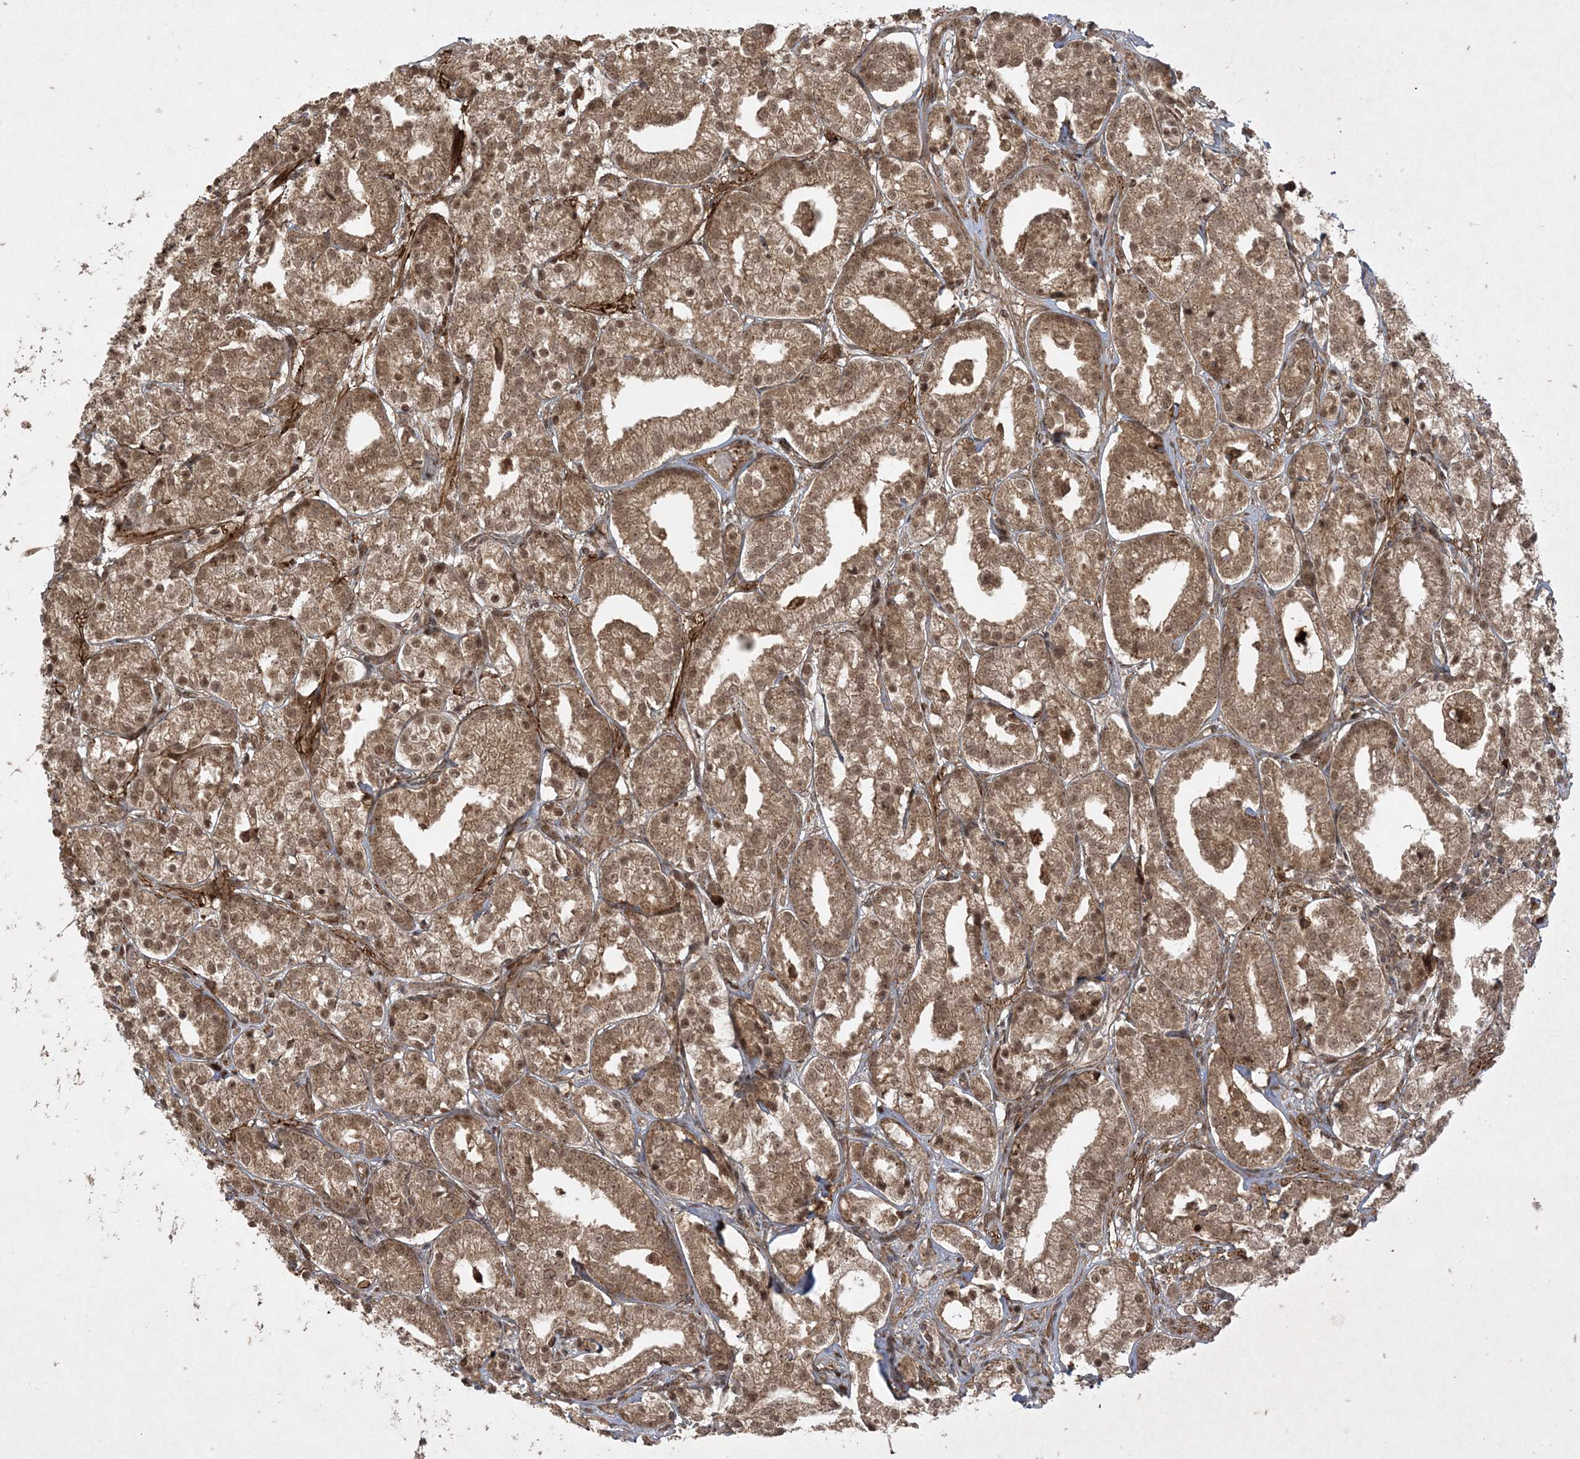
{"staining": {"intensity": "moderate", "quantity": ">75%", "location": "cytoplasmic/membranous,nuclear"}, "tissue": "prostate cancer", "cell_type": "Tumor cells", "image_type": "cancer", "snomed": [{"axis": "morphology", "description": "Adenocarcinoma, High grade"}, {"axis": "topography", "description": "Prostate"}], "caption": "A photomicrograph showing moderate cytoplasmic/membranous and nuclear staining in about >75% of tumor cells in prostate cancer, as visualized by brown immunohistochemical staining.", "gene": "RRAS", "patient": {"sex": "male", "age": 69}}